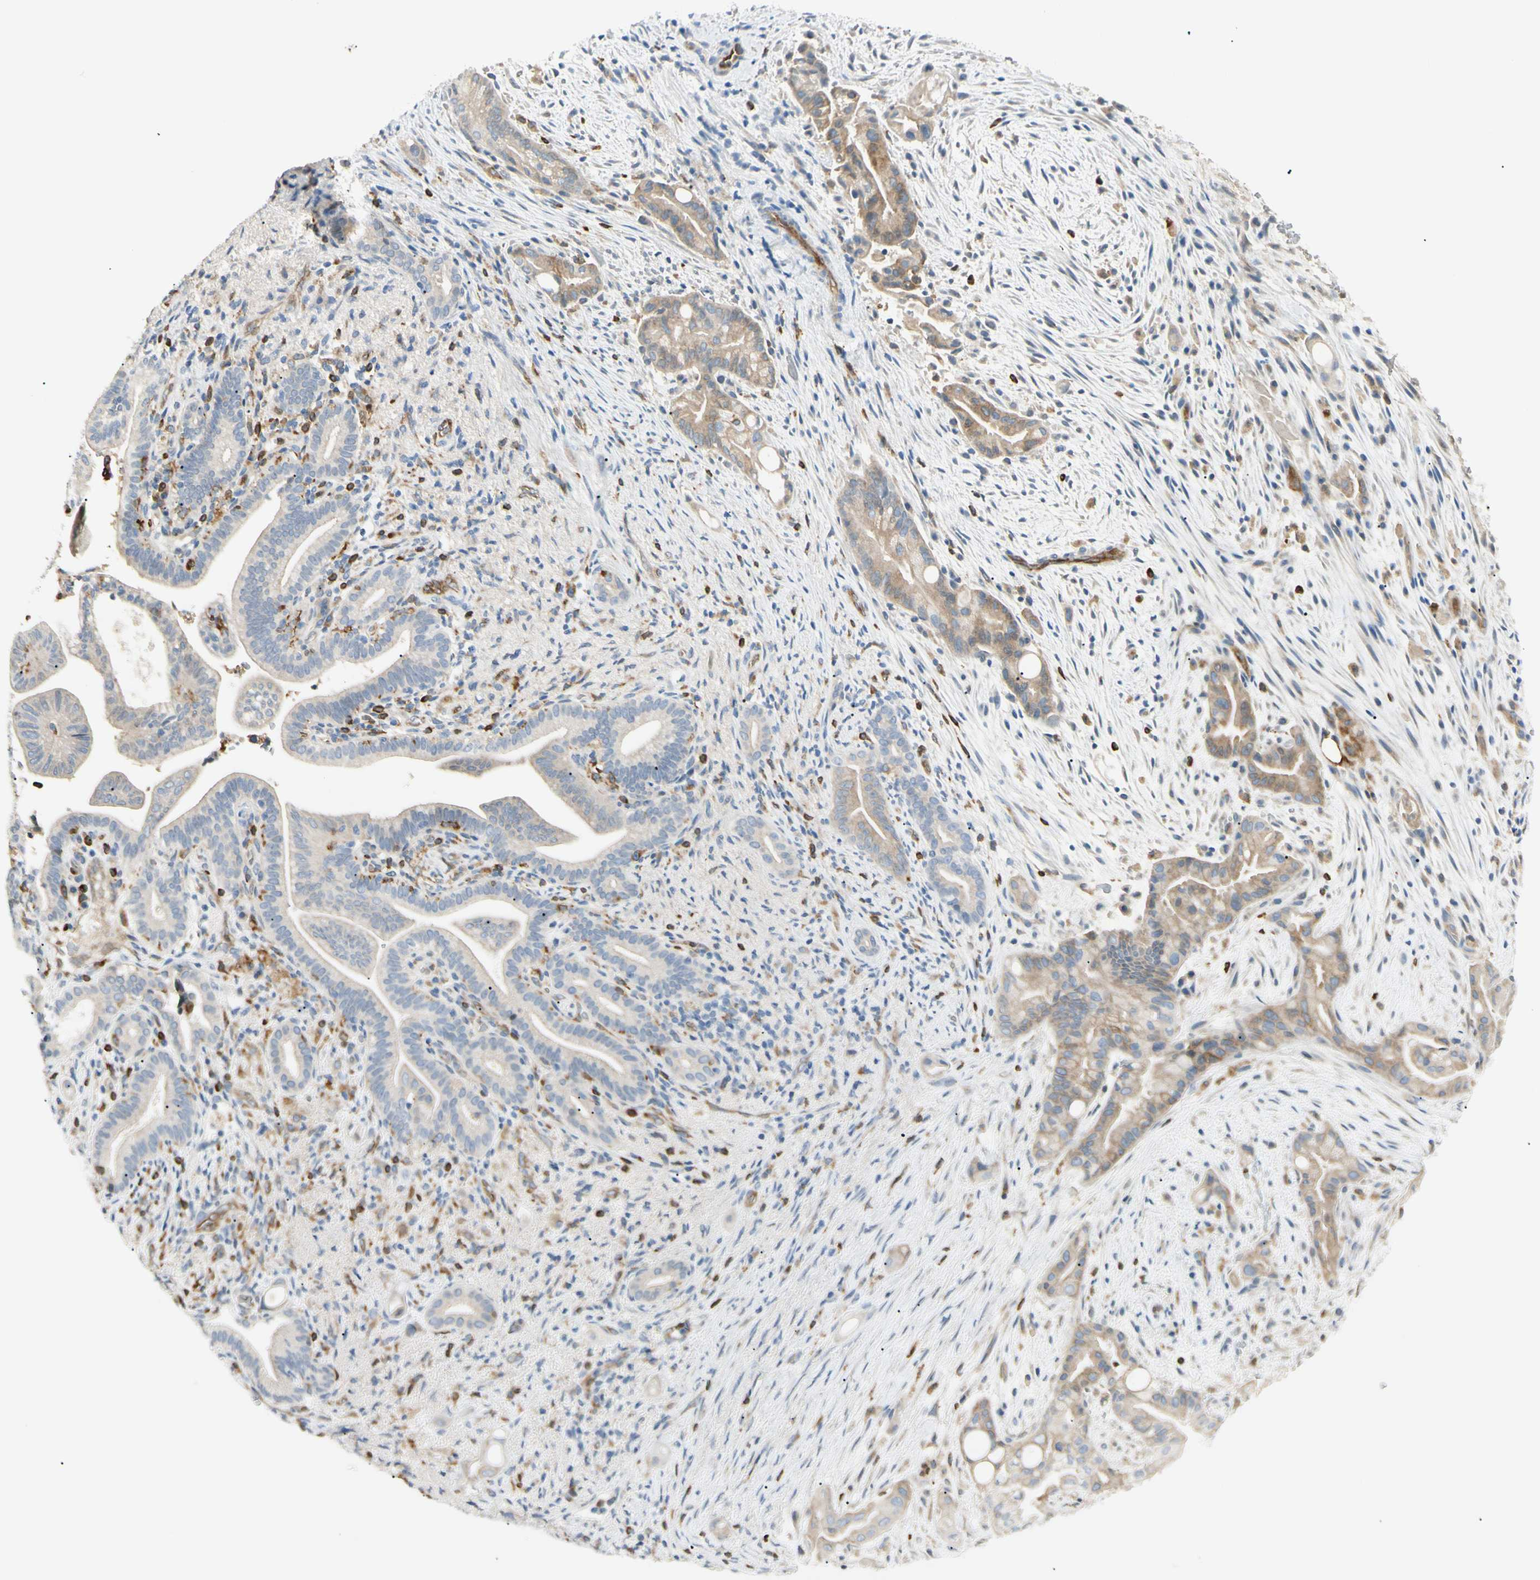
{"staining": {"intensity": "moderate", "quantity": "25%-75%", "location": "cytoplasmic/membranous"}, "tissue": "liver cancer", "cell_type": "Tumor cells", "image_type": "cancer", "snomed": [{"axis": "morphology", "description": "Cholangiocarcinoma"}, {"axis": "topography", "description": "Liver"}], "caption": "Human cholangiocarcinoma (liver) stained with a protein marker displays moderate staining in tumor cells.", "gene": "LPCAT2", "patient": {"sex": "female", "age": 68}}